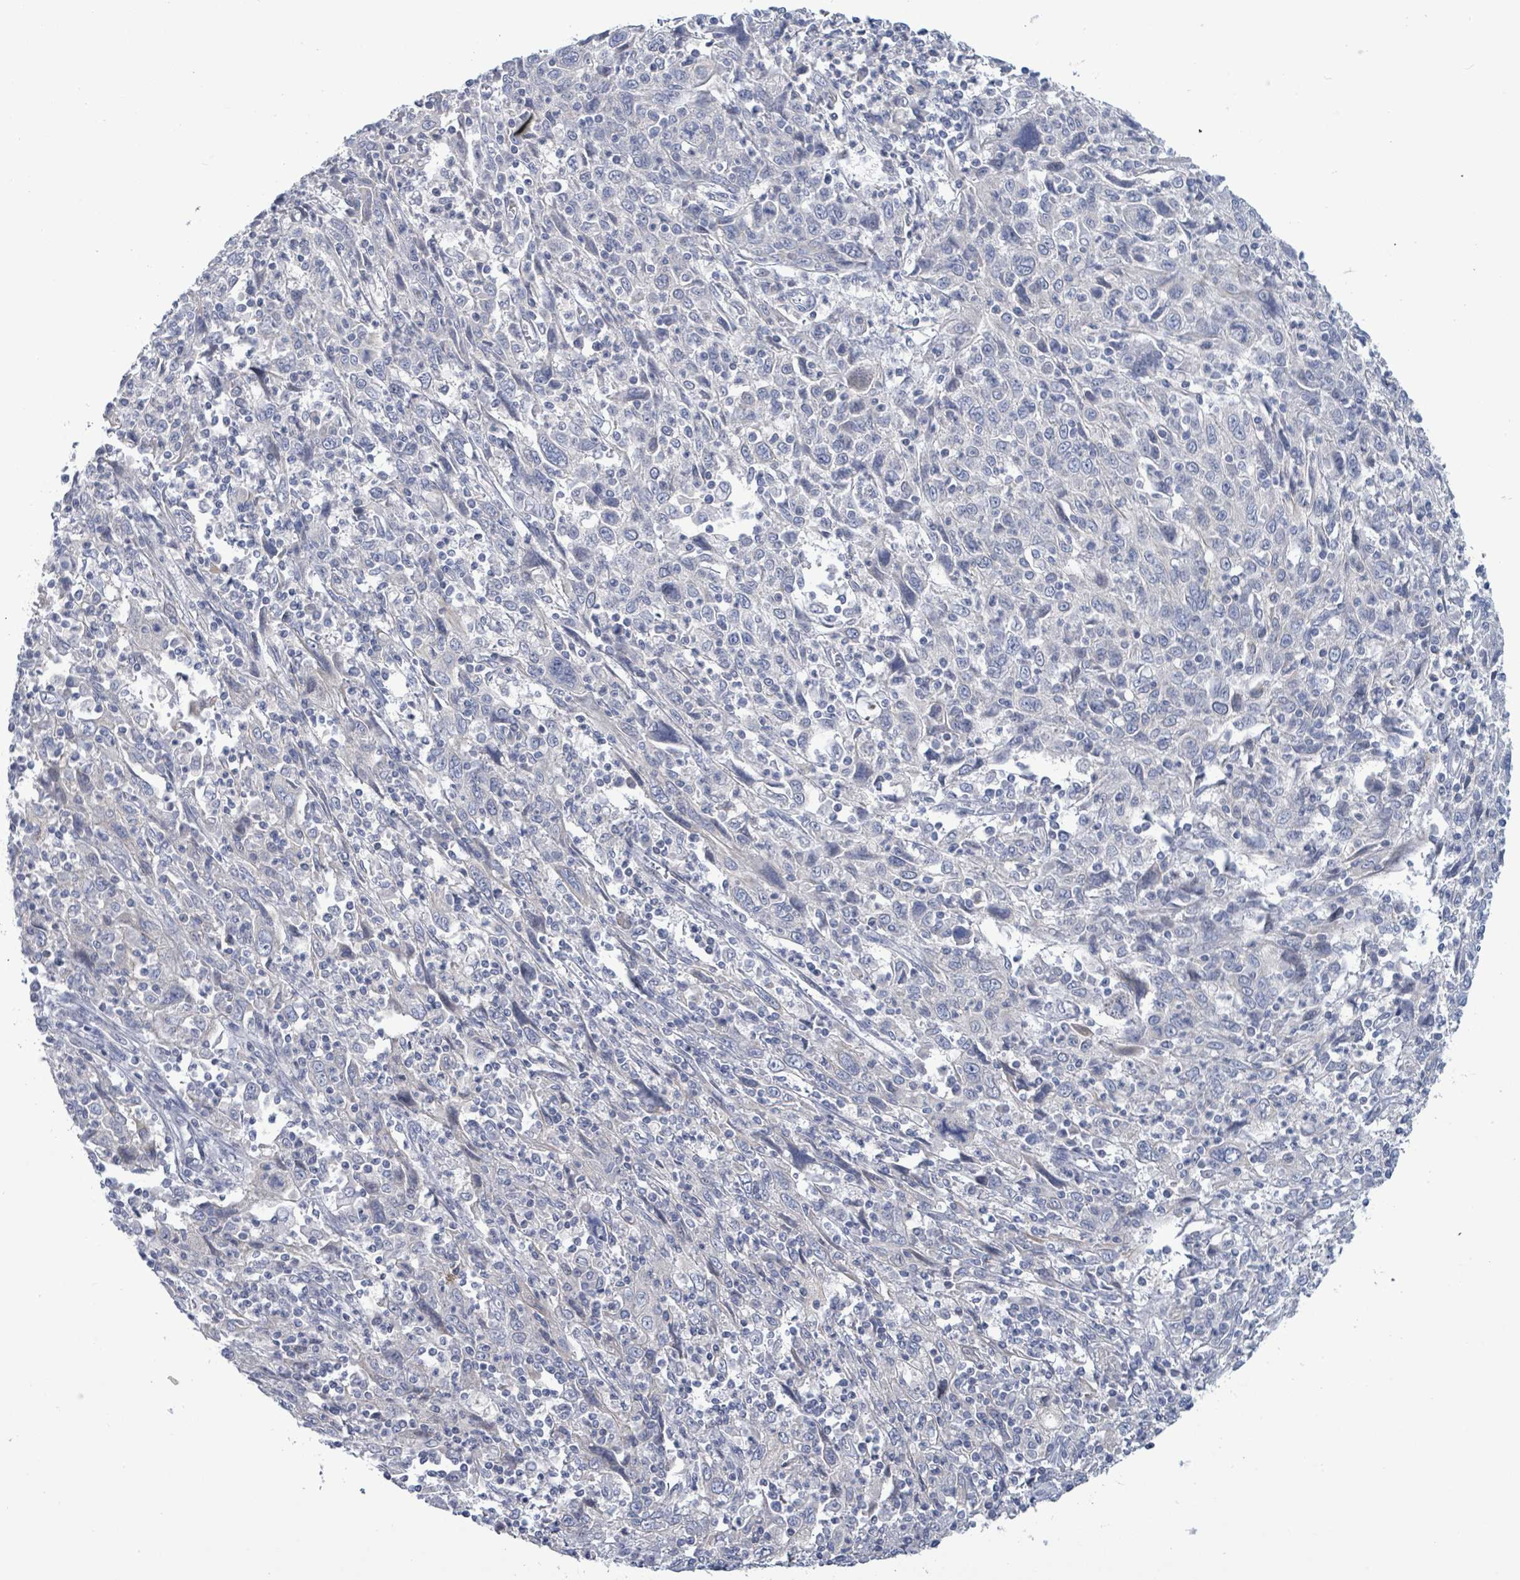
{"staining": {"intensity": "negative", "quantity": "none", "location": "none"}, "tissue": "cervical cancer", "cell_type": "Tumor cells", "image_type": "cancer", "snomed": [{"axis": "morphology", "description": "Squamous cell carcinoma, NOS"}, {"axis": "topography", "description": "Cervix"}], "caption": "The micrograph reveals no staining of tumor cells in cervical squamous cell carcinoma.", "gene": "NTN3", "patient": {"sex": "female", "age": 46}}